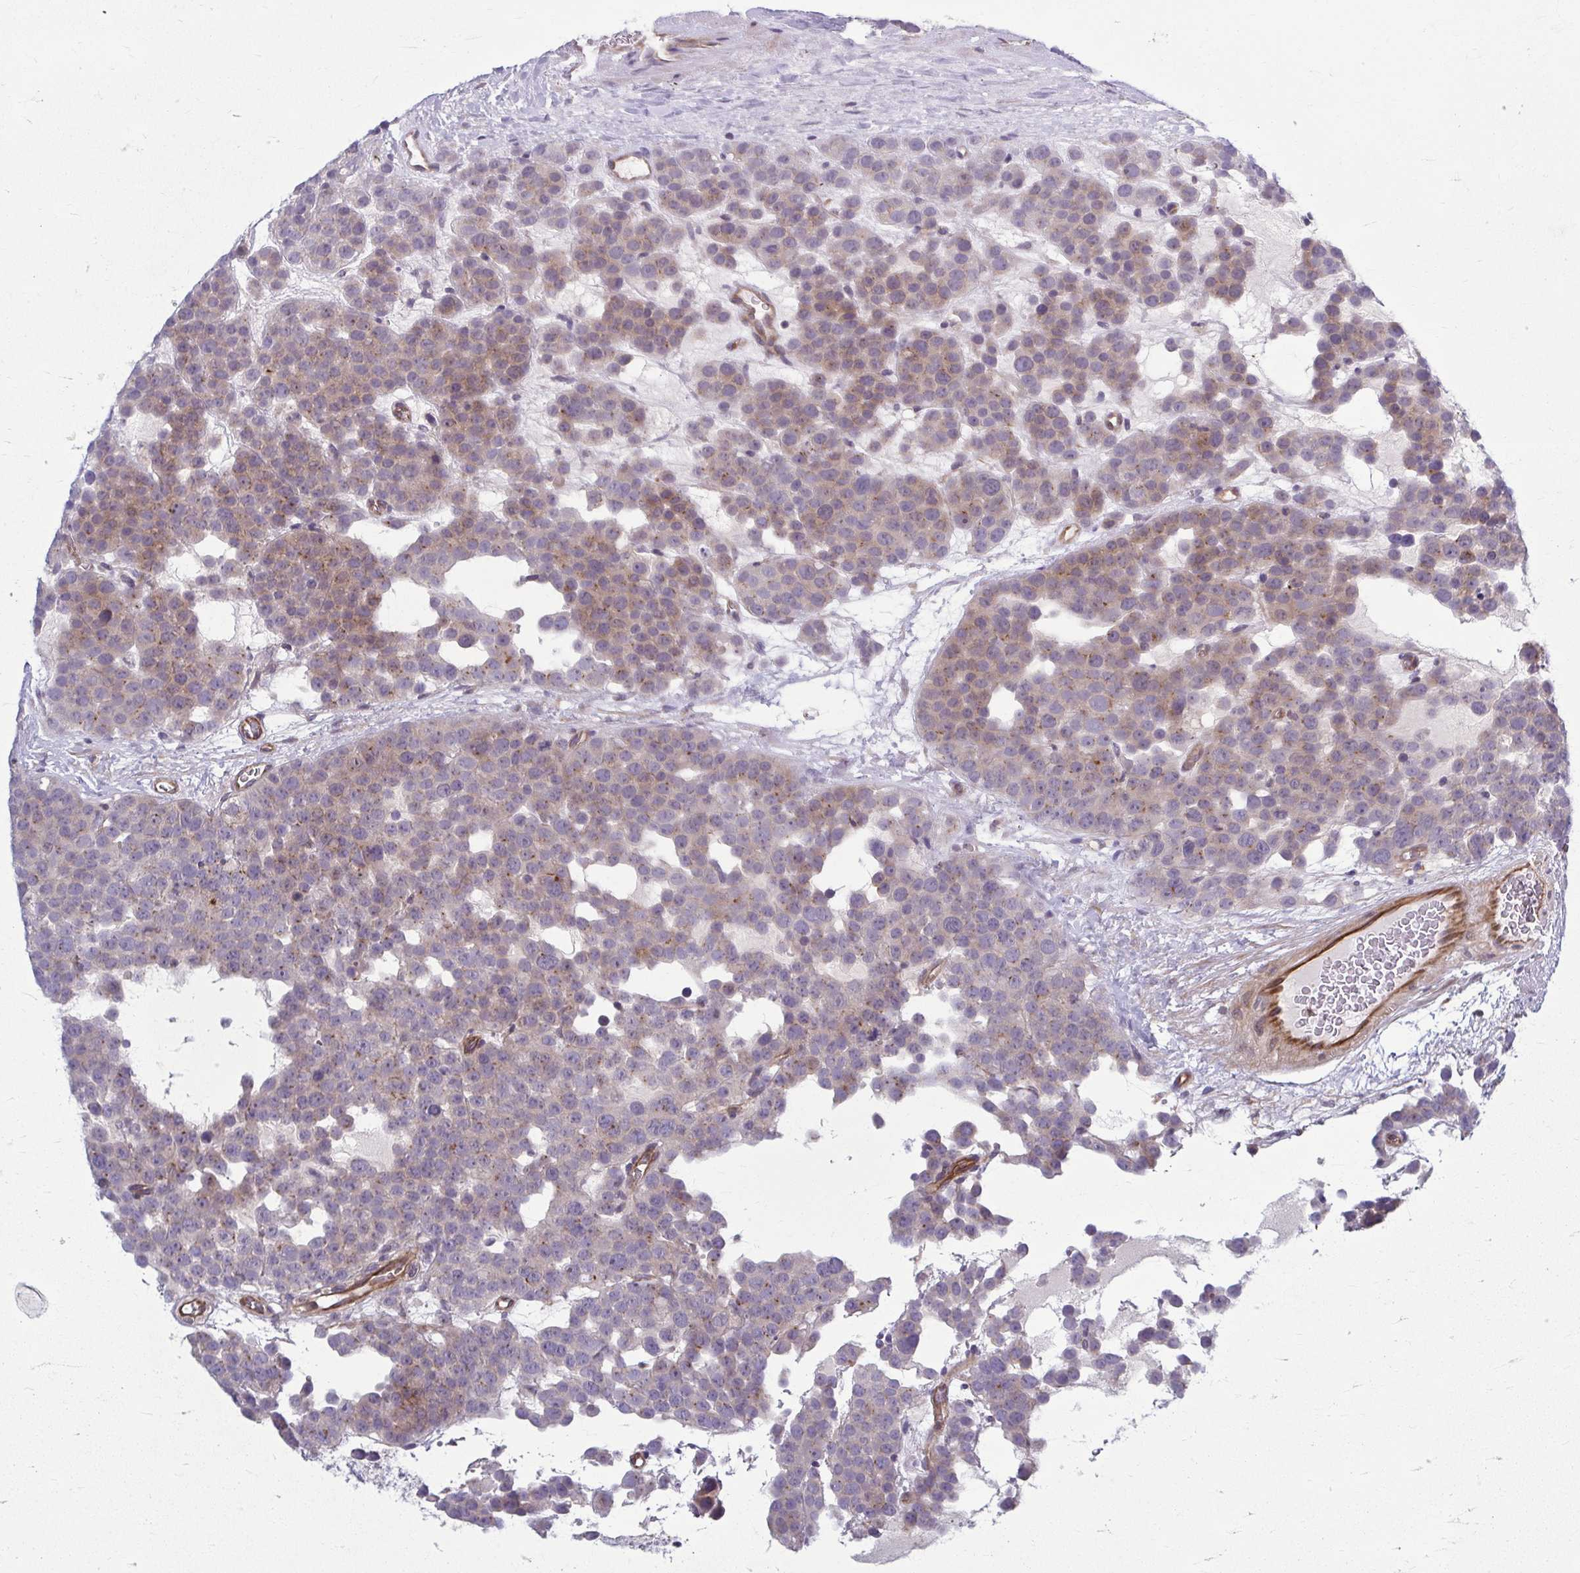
{"staining": {"intensity": "weak", "quantity": "25%-75%", "location": "cytoplasmic/membranous"}, "tissue": "testis cancer", "cell_type": "Tumor cells", "image_type": "cancer", "snomed": [{"axis": "morphology", "description": "Seminoma, NOS"}, {"axis": "topography", "description": "Testis"}], "caption": "Protein analysis of testis seminoma tissue reveals weak cytoplasmic/membranous expression in approximately 25%-75% of tumor cells. The staining was performed using DAB, with brown indicating positive protein expression. Nuclei are stained blue with hematoxylin.", "gene": "EID2B", "patient": {"sex": "male", "age": 71}}